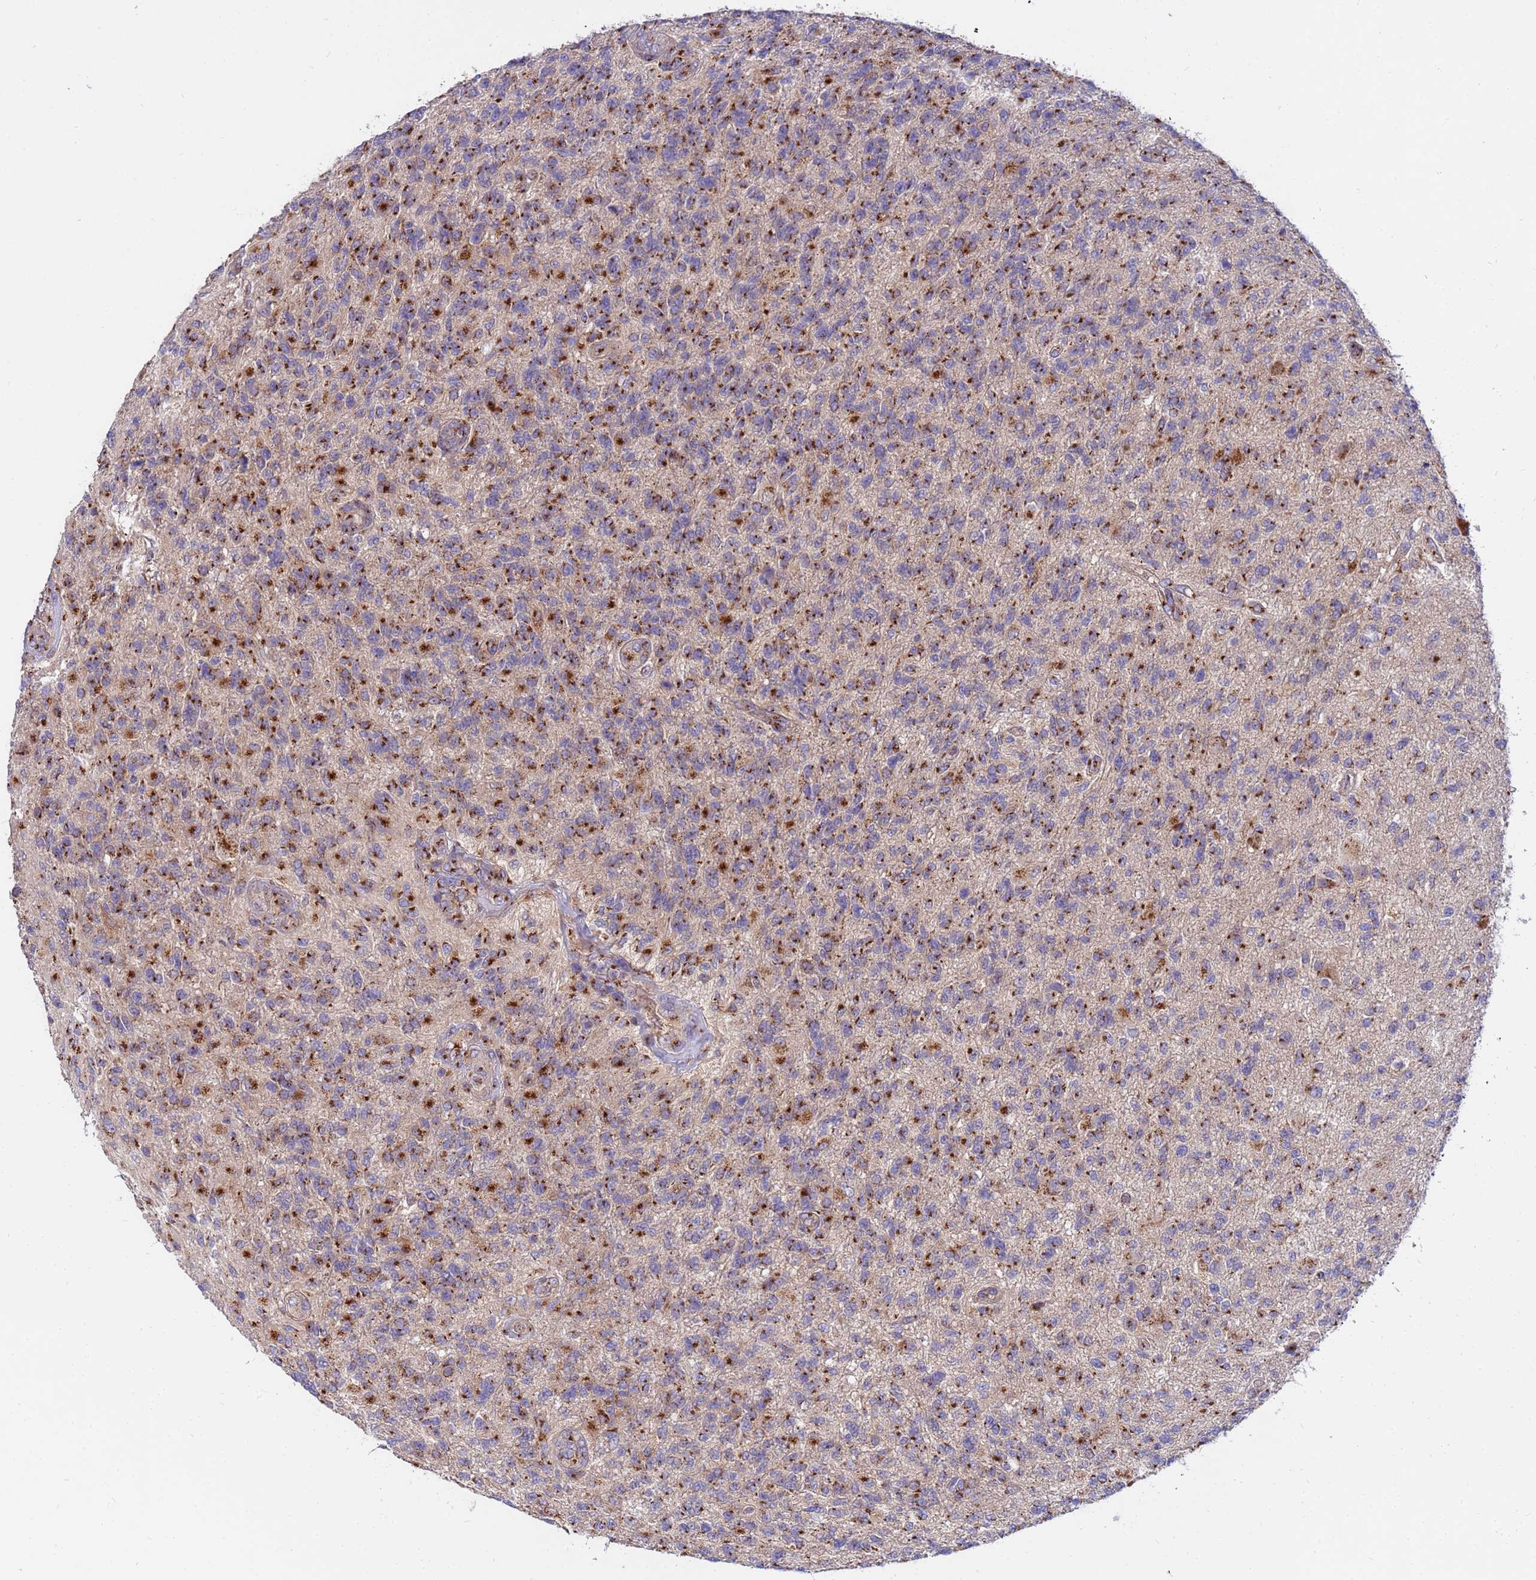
{"staining": {"intensity": "moderate", "quantity": ">75%", "location": "cytoplasmic/membranous"}, "tissue": "glioma", "cell_type": "Tumor cells", "image_type": "cancer", "snomed": [{"axis": "morphology", "description": "Glioma, malignant, High grade"}, {"axis": "topography", "description": "Brain"}], "caption": "IHC (DAB (3,3'-diaminobenzidine)) staining of human malignant glioma (high-grade) displays moderate cytoplasmic/membranous protein expression in approximately >75% of tumor cells.", "gene": "HPS3", "patient": {"sex": "male", "age": 56}}